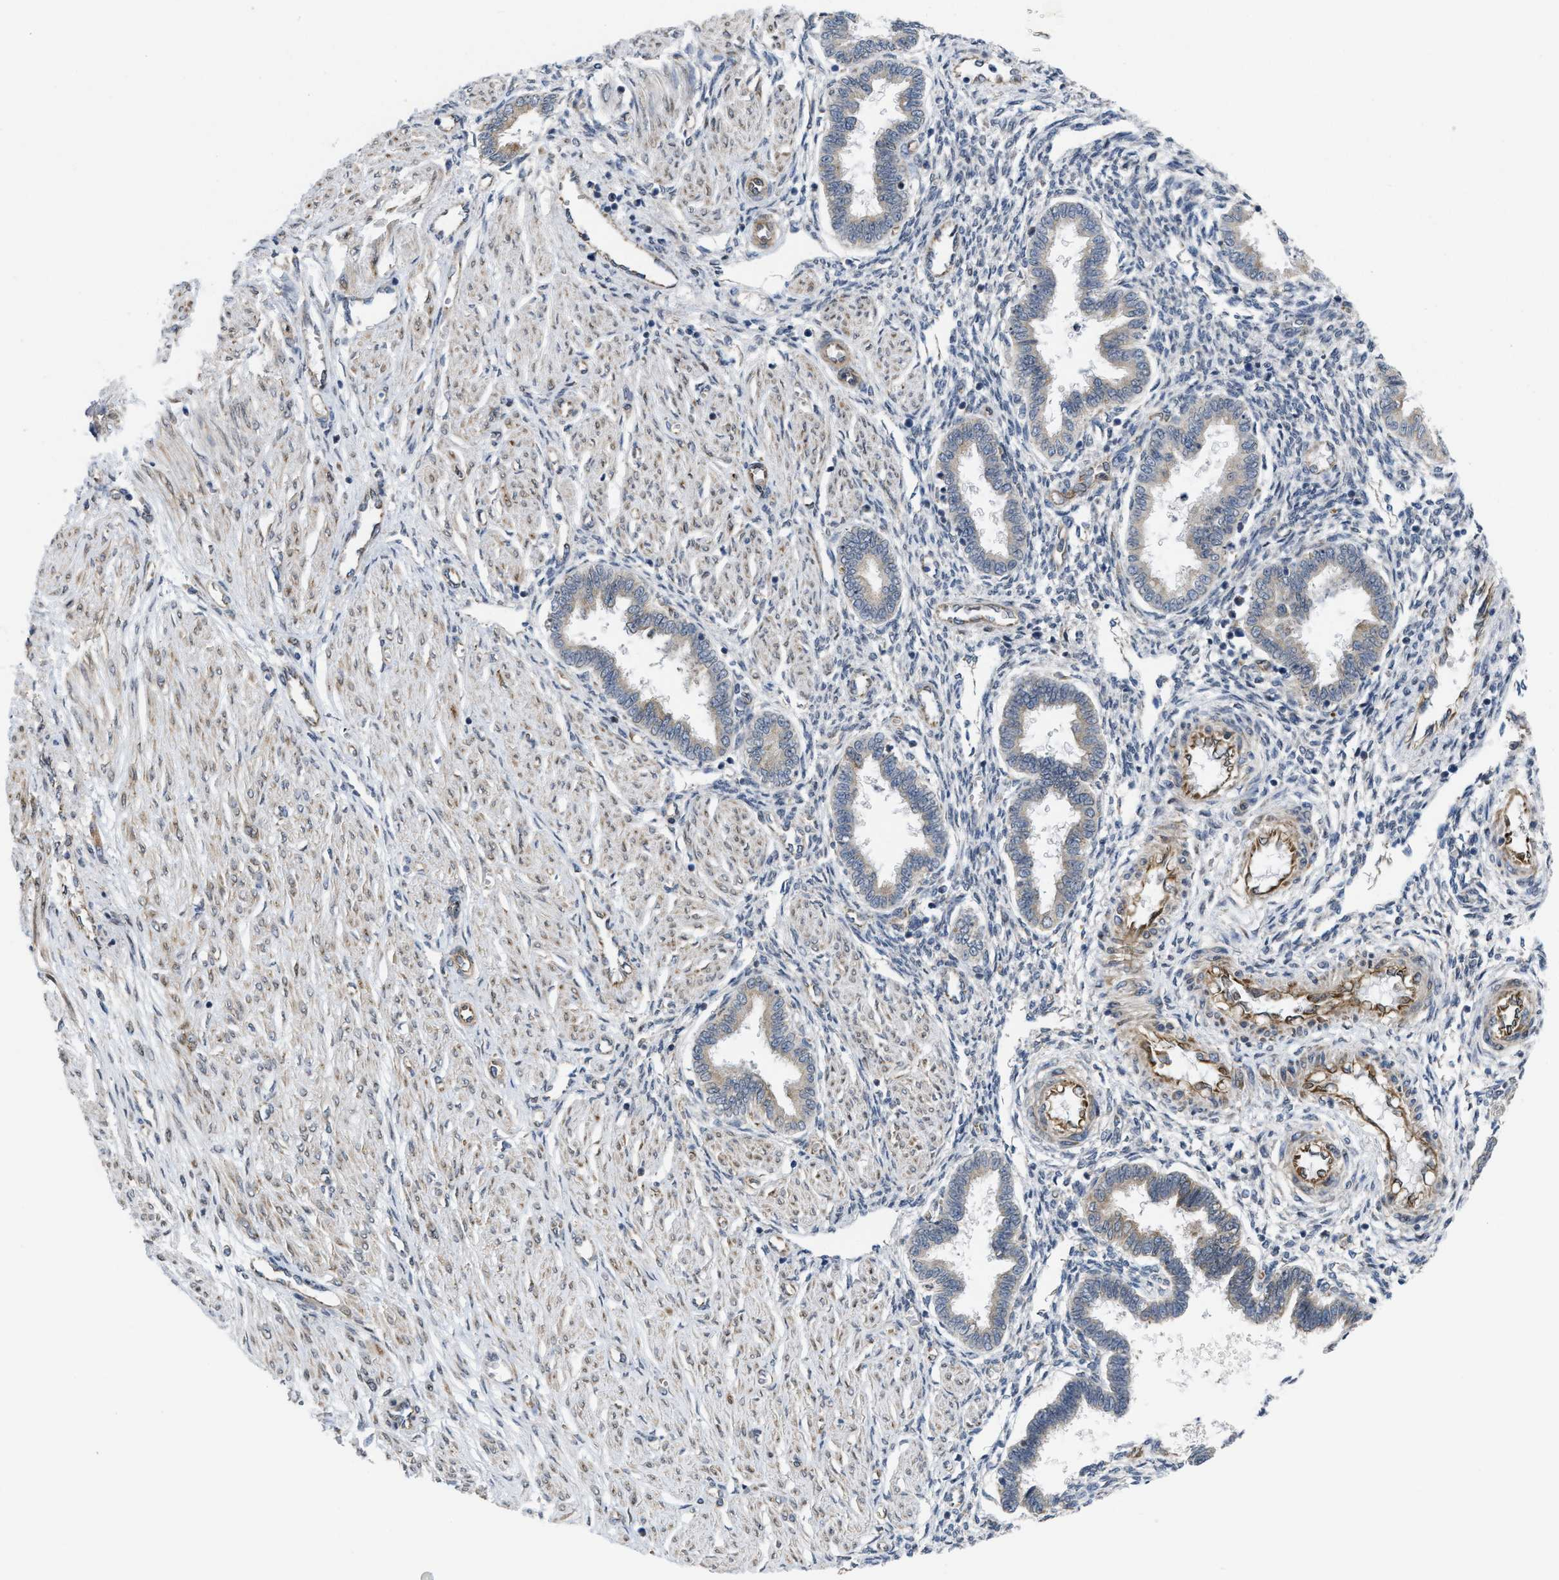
{"staining": {"intensity": "weak", "quantity": "<25%", "location": "cytoplasmic/membranous"}, "tissue": "endometrium", "cell_type": "Cells in endometrial stroma", "image_type": "normal", "snomed": [{"axis": "morphology", "description": "Normal tissue, NOS"}, {"axis": "topography", "description": "Endometrium"}], "caption": "This is a image of immunohistochemistry staining of unremarkable endometrium, which shows no positivity in cells in endometrial stroma.", "gene": "EOGT", "patient": {"sex": "female", "age": 33}}